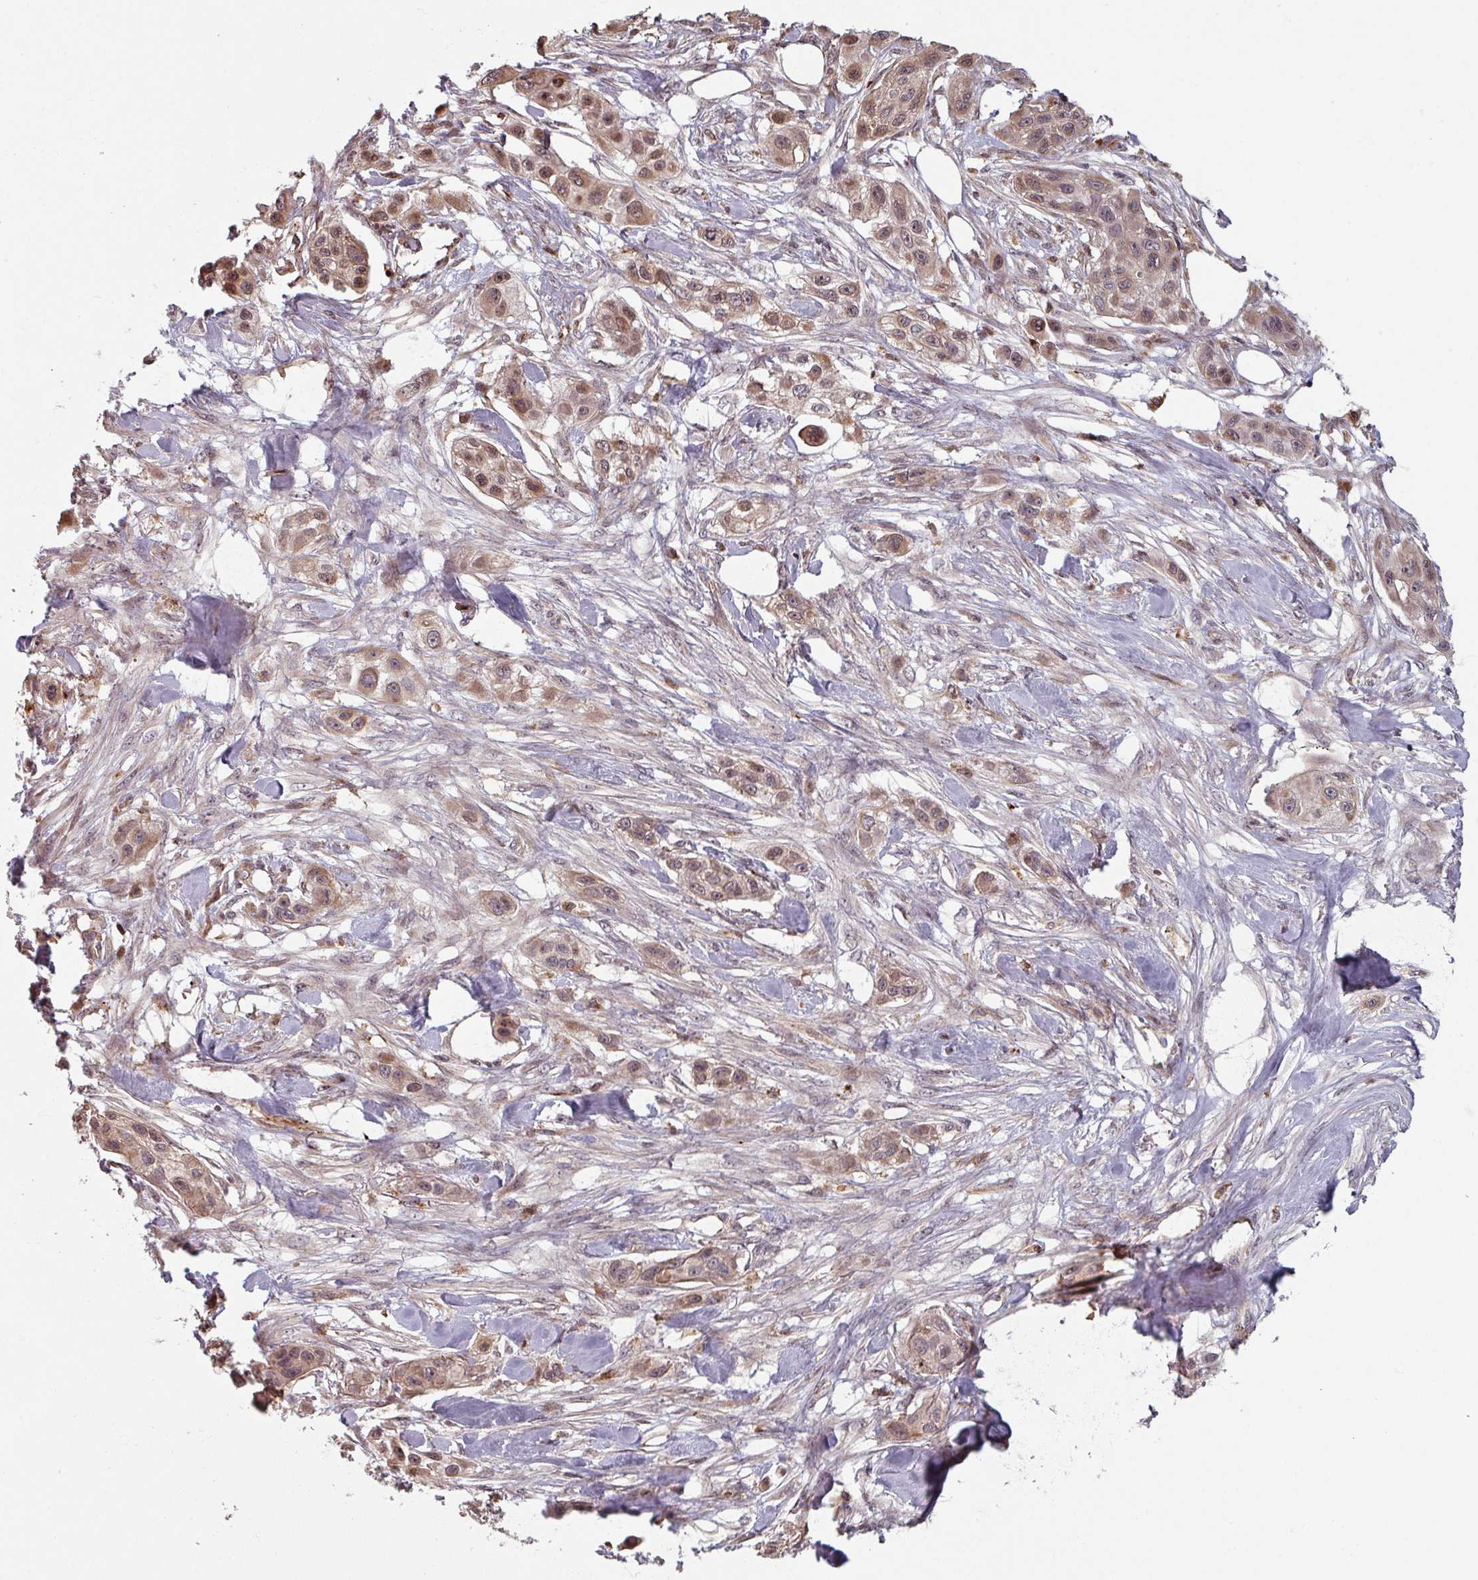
{"staining": {"intensity": "moderate", "quantity": ">75%", "location": "cytoplasmic/membranous,nuclear"}, "tissue": "skin cancer", "cell_type": "Tumor cells", "image_type": "cancer", "snomed": [{"axis": "morphology", "description": "Squamous cell carcinoma, NOS"}, {"axis": "topography", "description": "Skin"}], "caption": "Immunohistochemistry (IHC) of human skin cancer displays medium levels of moderate cytoplasmic/membranous and nuclear expression in approximately >75% of tumor cells.", "gene": "EID1", "patient": {"sex": "male", "age": 63}}